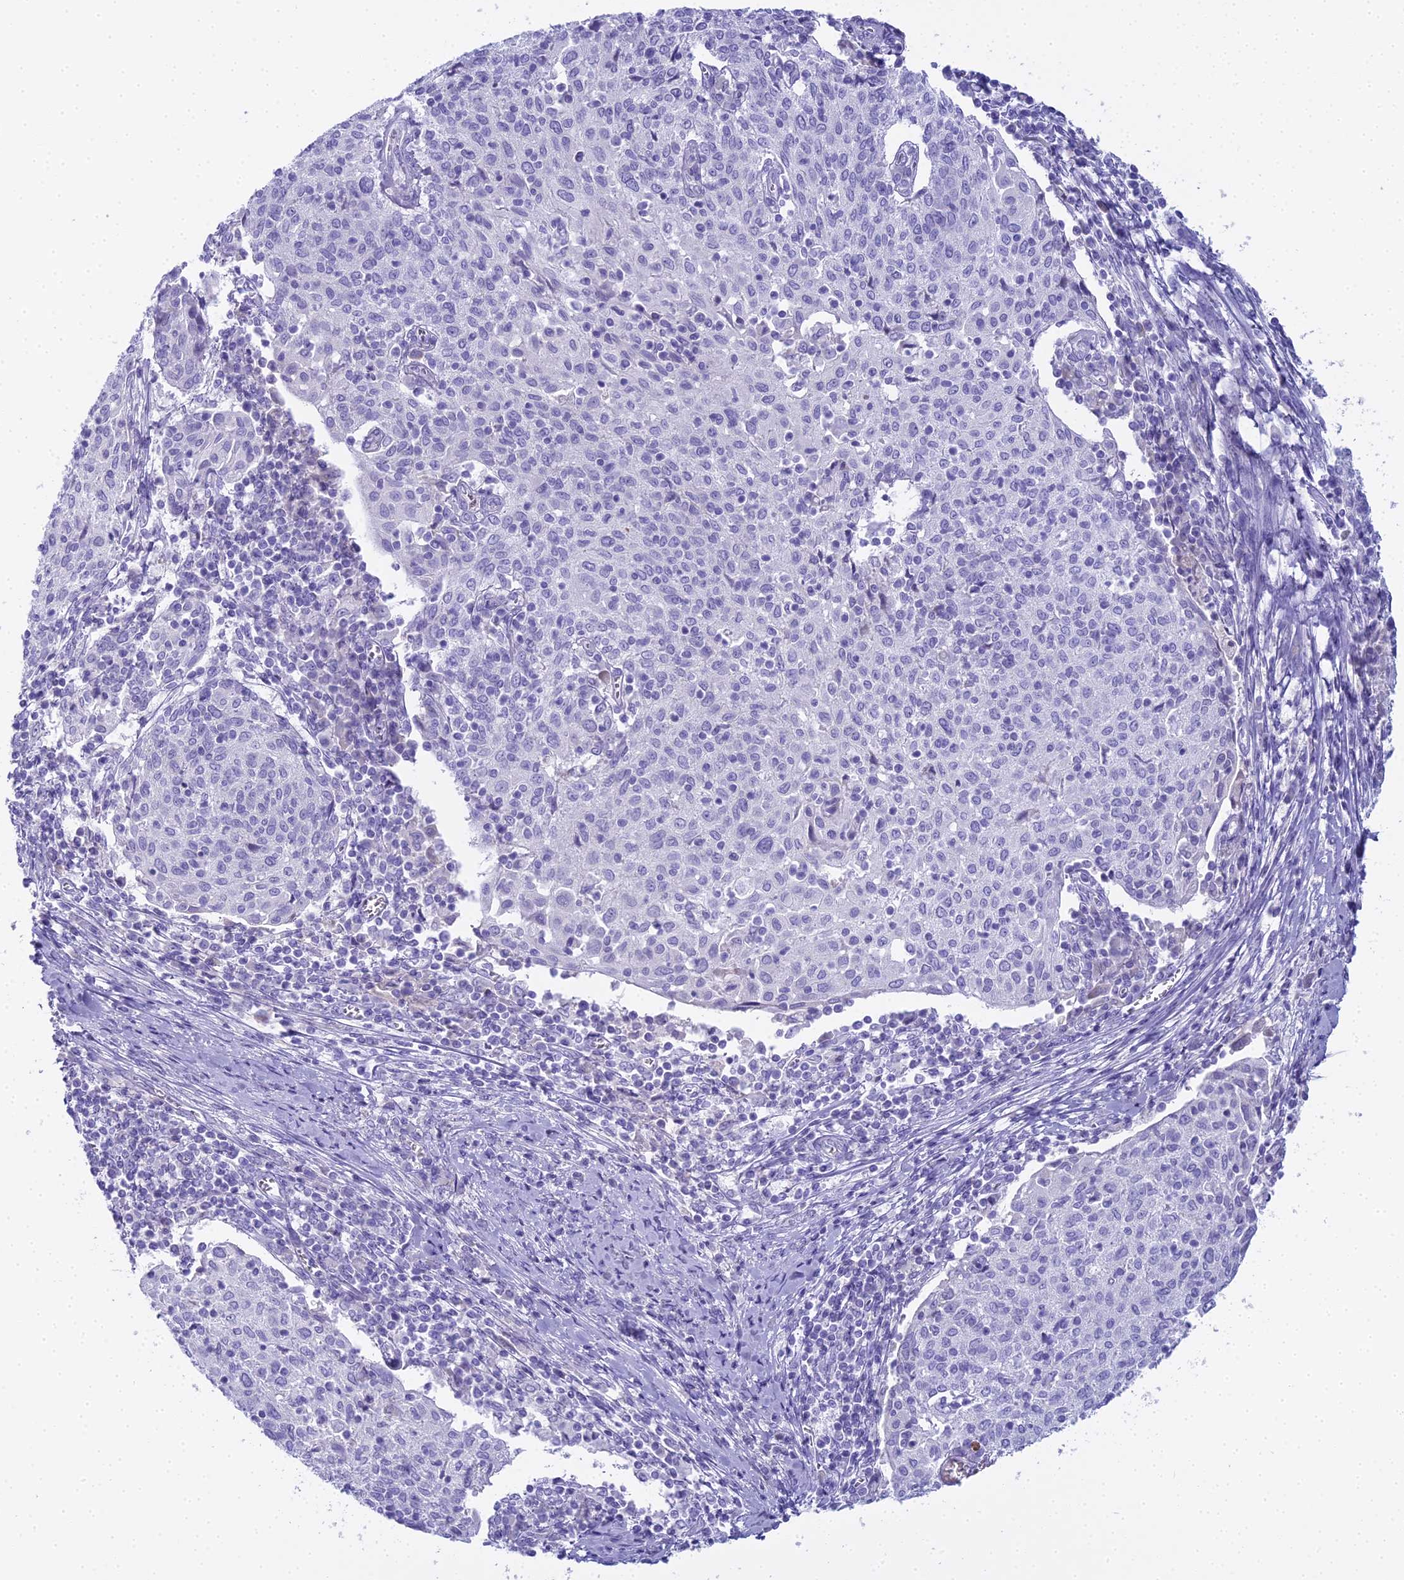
{"staining": {"intensity": "negative", "quantity": "none", "location": "none"}, "tissue": "cervical cancer", "cell_type": "Tumor cells", "image_type": "cancer", "snomed": [{"axis": "morphology", "description": "Squamous cell carcinoma, NOS"}, {"axis": "topography", "description": "Cervix"}], "caption": "Cervical cancer was stained to show a protein in brown. There is no significant staining in tumor cells.", "gene": "UNC80", "patient": {"sex": "female", "age": 52}}